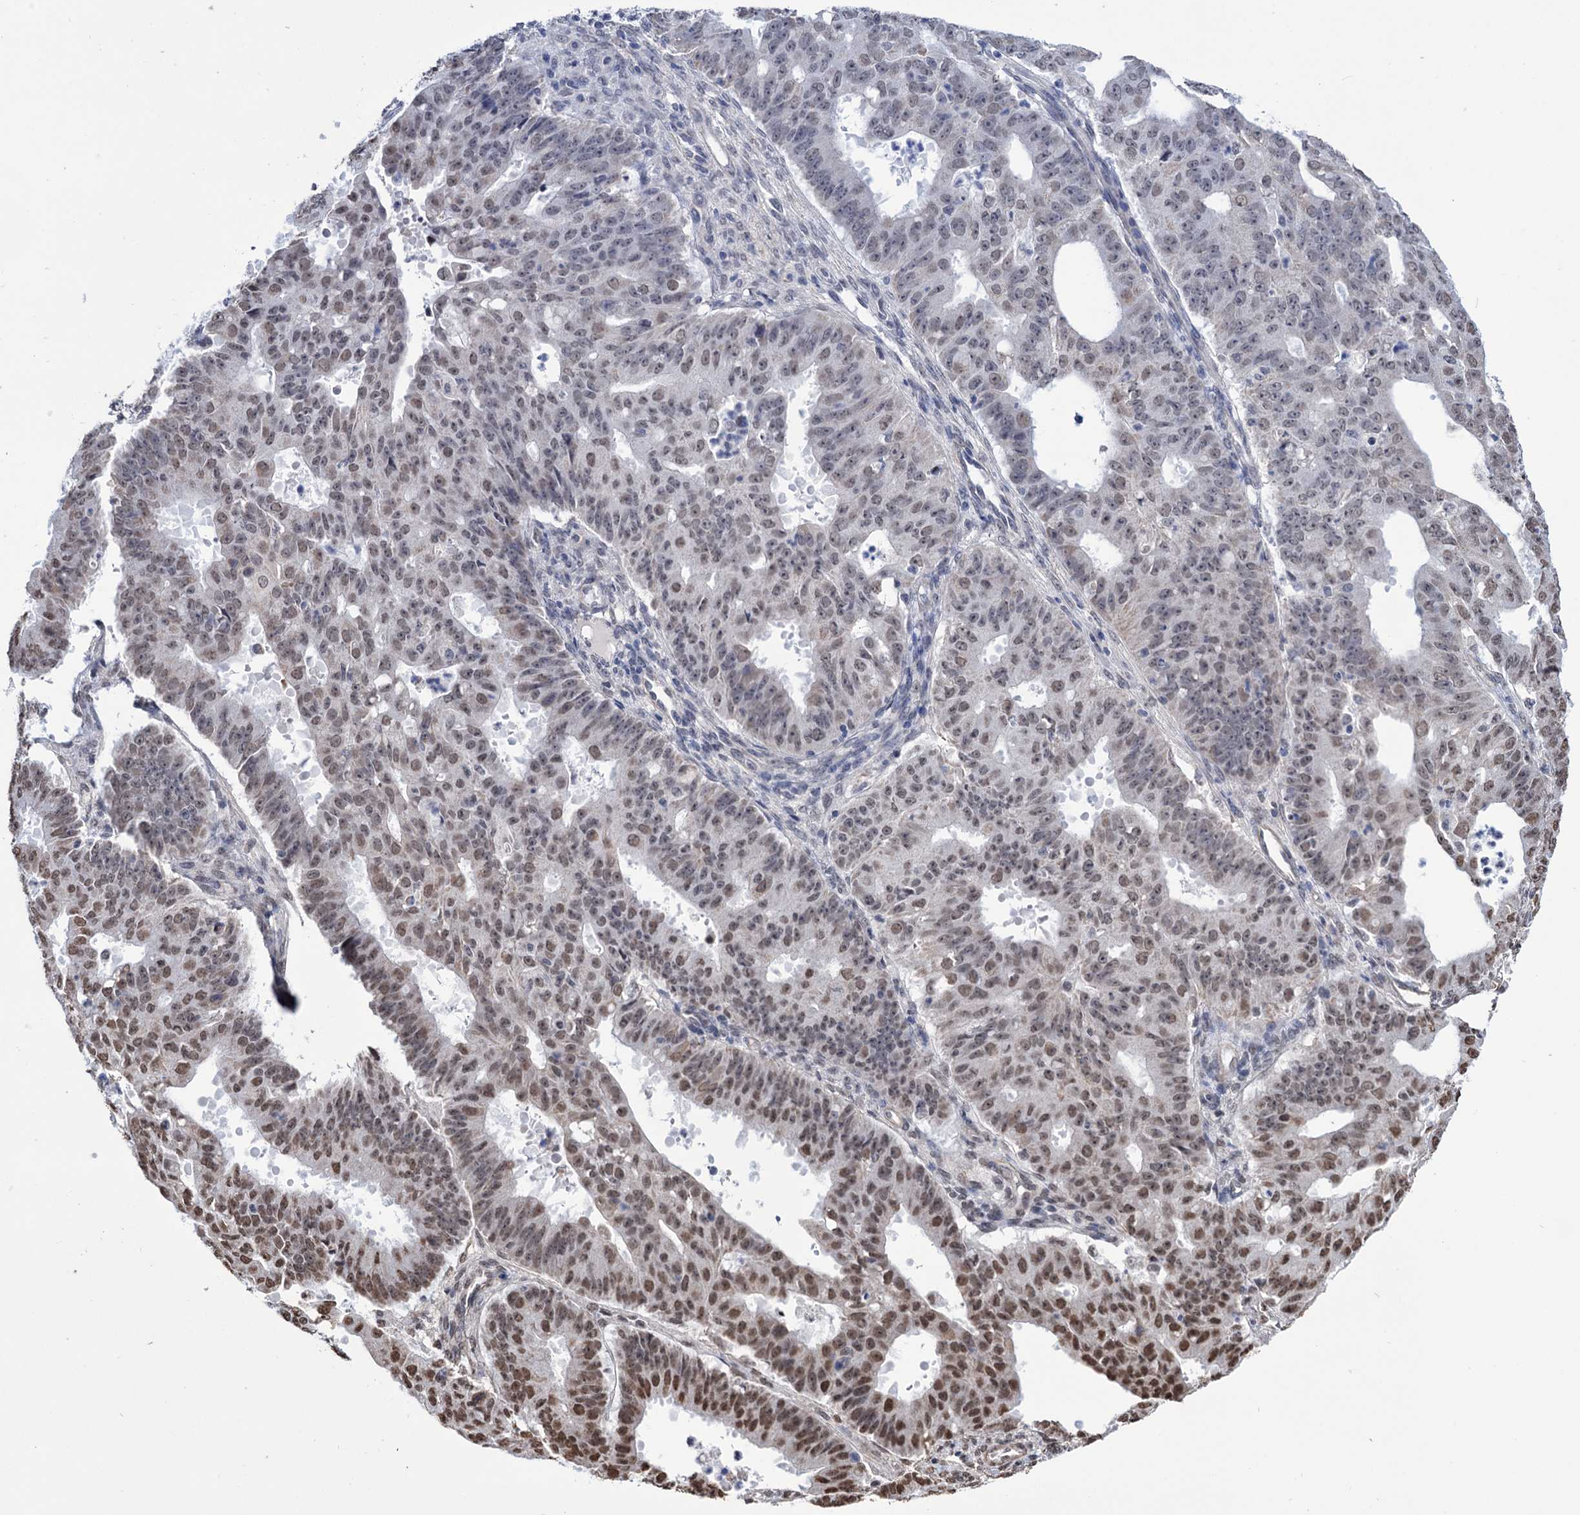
{"staining": {"intensity": "moderate", "quantity": "25%-75%", "location": "nuclear"}, "tissue": "ovarian cancer", "cell_type": "Tumor cells", "image_type": "cancer", "snomed": [{"axis": "morphology", "description": "Carcinoma, endometroid"}, {"axis": "topography", "description": "Appendix"}, {"axis": "topography", "description": "Ovary"}], "caption": "Immunohistochemical staining of ovarian endometroid carcinoma reveals medium levels of moderate nuclear protein staining in approximately 25%-75% of tumor cells. (Stains: DAB (3,3'-diaminobenzidine) in brown, nuclei in blue, Microscopy: brightfield microscopy at high magnification).", "gene": "ABHD10", "patient": {"sex": "female", "age": 42}}